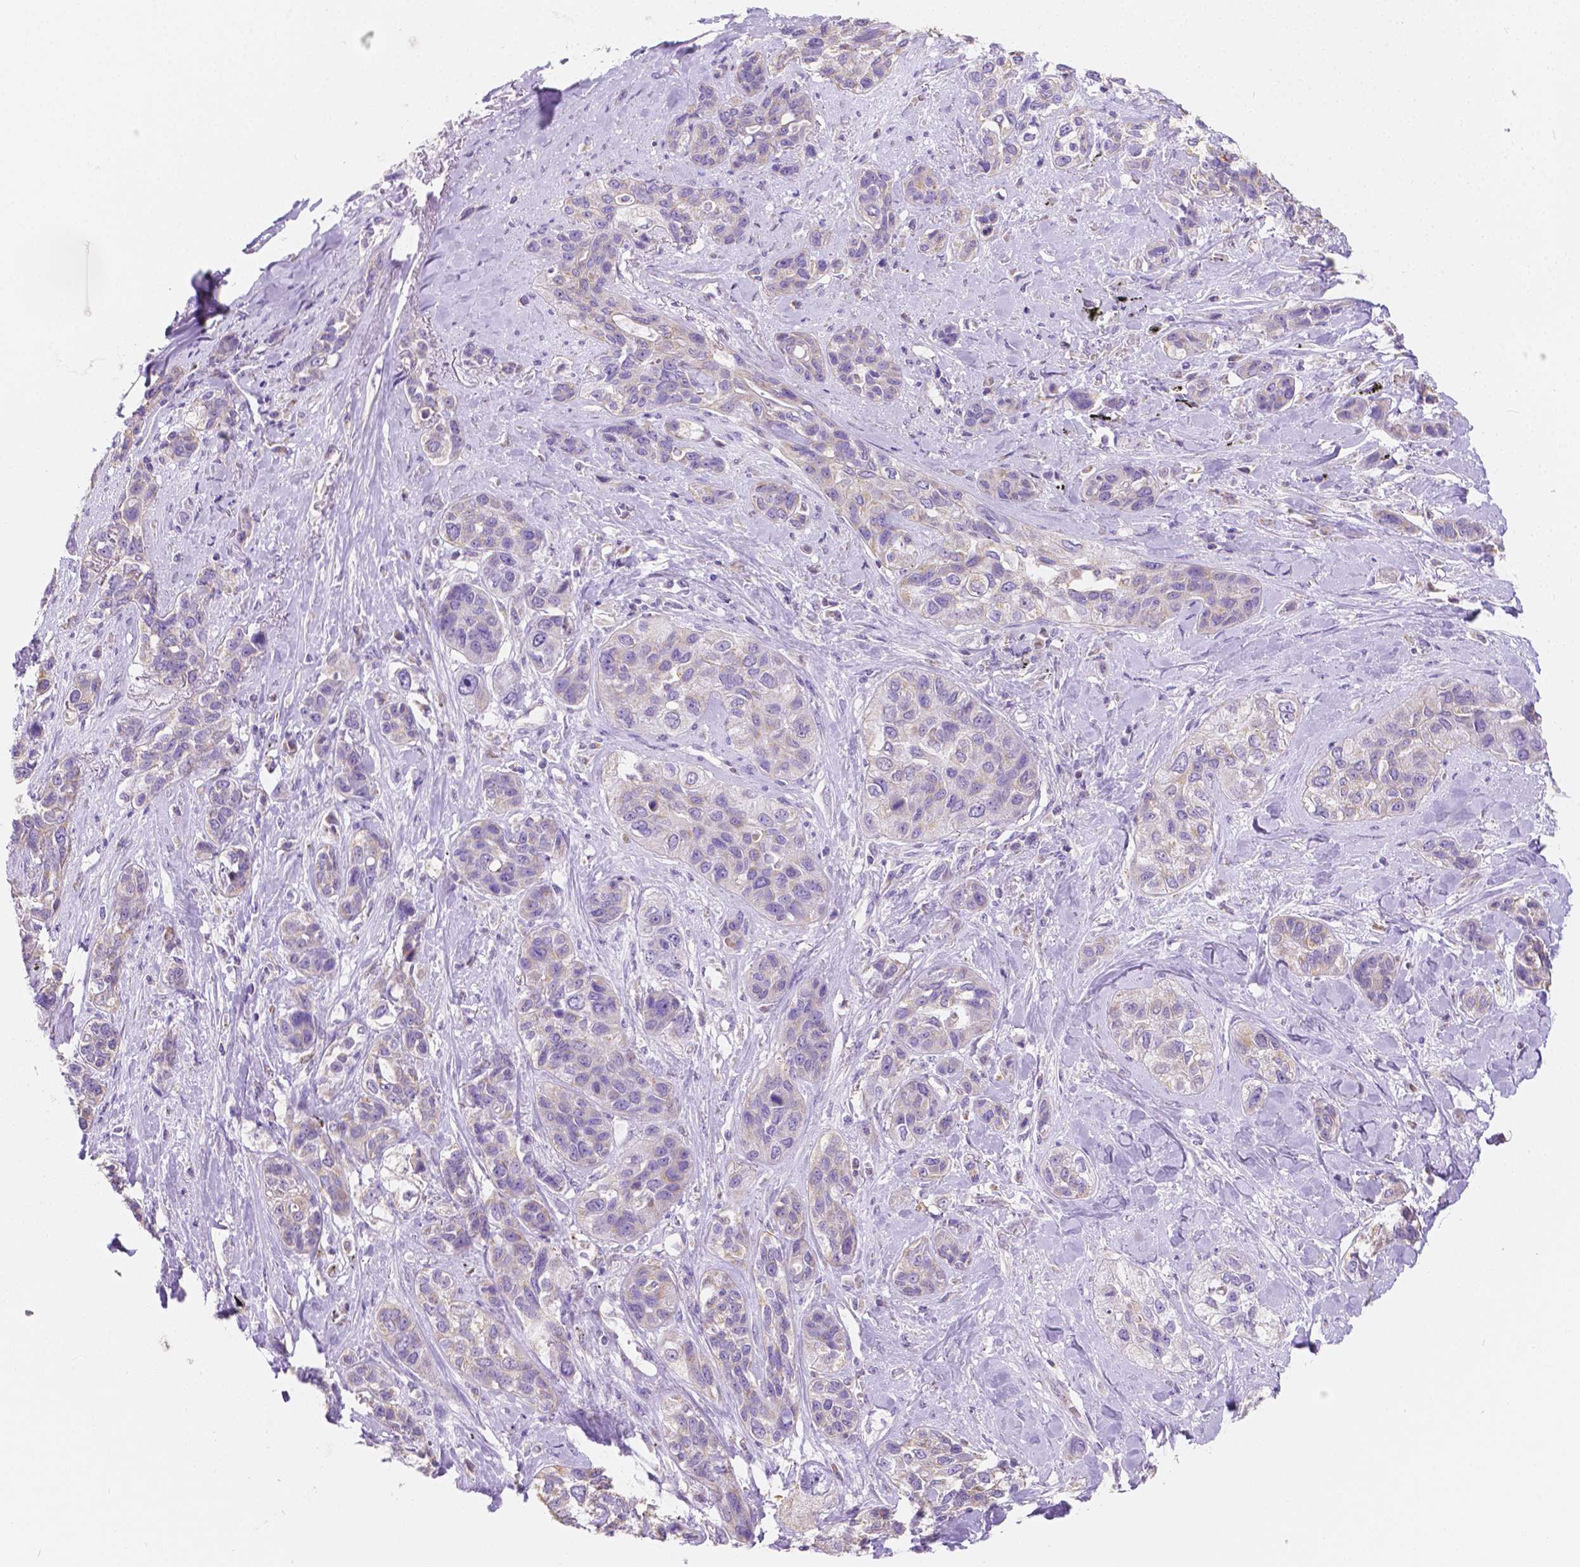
{"staining": {"intensity": "weak", "quantity": "<25%", "location": "cytoplasmic/membranous"}, "tissue": "lung cancer", "cell_type": "Tumor cells", "image_type": "cancer", "snomed": [{"axis": "morphology", "description": "Squamous cell carcinoma, NOS"}, {"axis": "topography", "description": "Lung"}], "caption": "Tumor cells are negative for protein expression in human lung cancer (squamous cell carcinoma).", "gene": "TMEM130", "patient": {"sex": "female", "age": 70}}